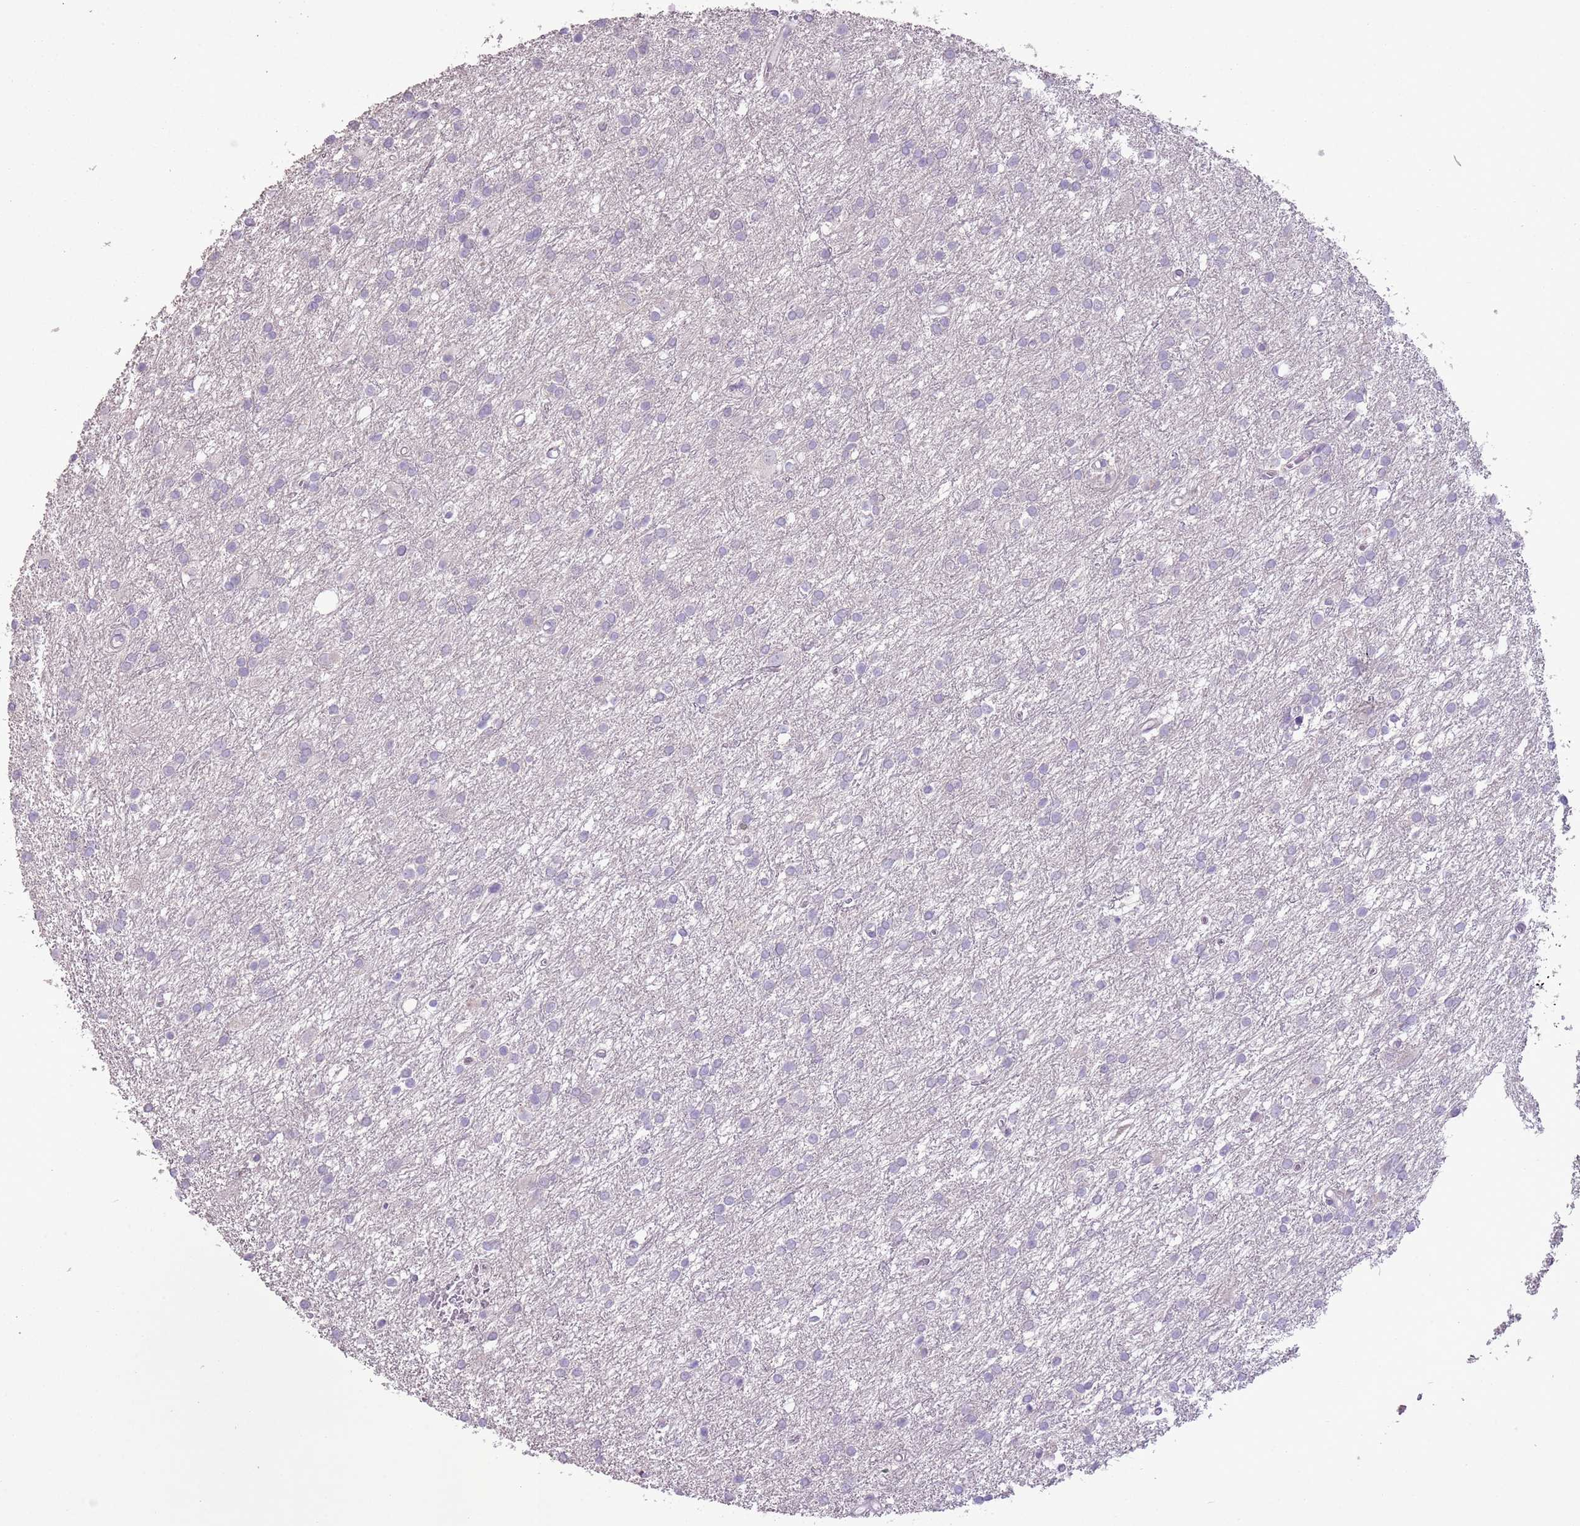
{"staining": {"intensity": "negative", "quantity": "none", "location": "none"}, "tissue": "glioma", "cell_type": "Tumor cells", "image_type": "cancer", "snomed": [{"axis": "morphology", "description": "Glioma, malignant, High grade"}, {"axis": "topography", "description": "Brain"}], "caption": "IHC micrograph of human glioma stained for a protein (brown), which shows no staining in tumor cells. (Brightfield microscopy of DAB (3,3'-diaminobenzidine) IHC at high magnification).", "gene": "GMNN", "patient": {"sex": "female", "age": 50}}